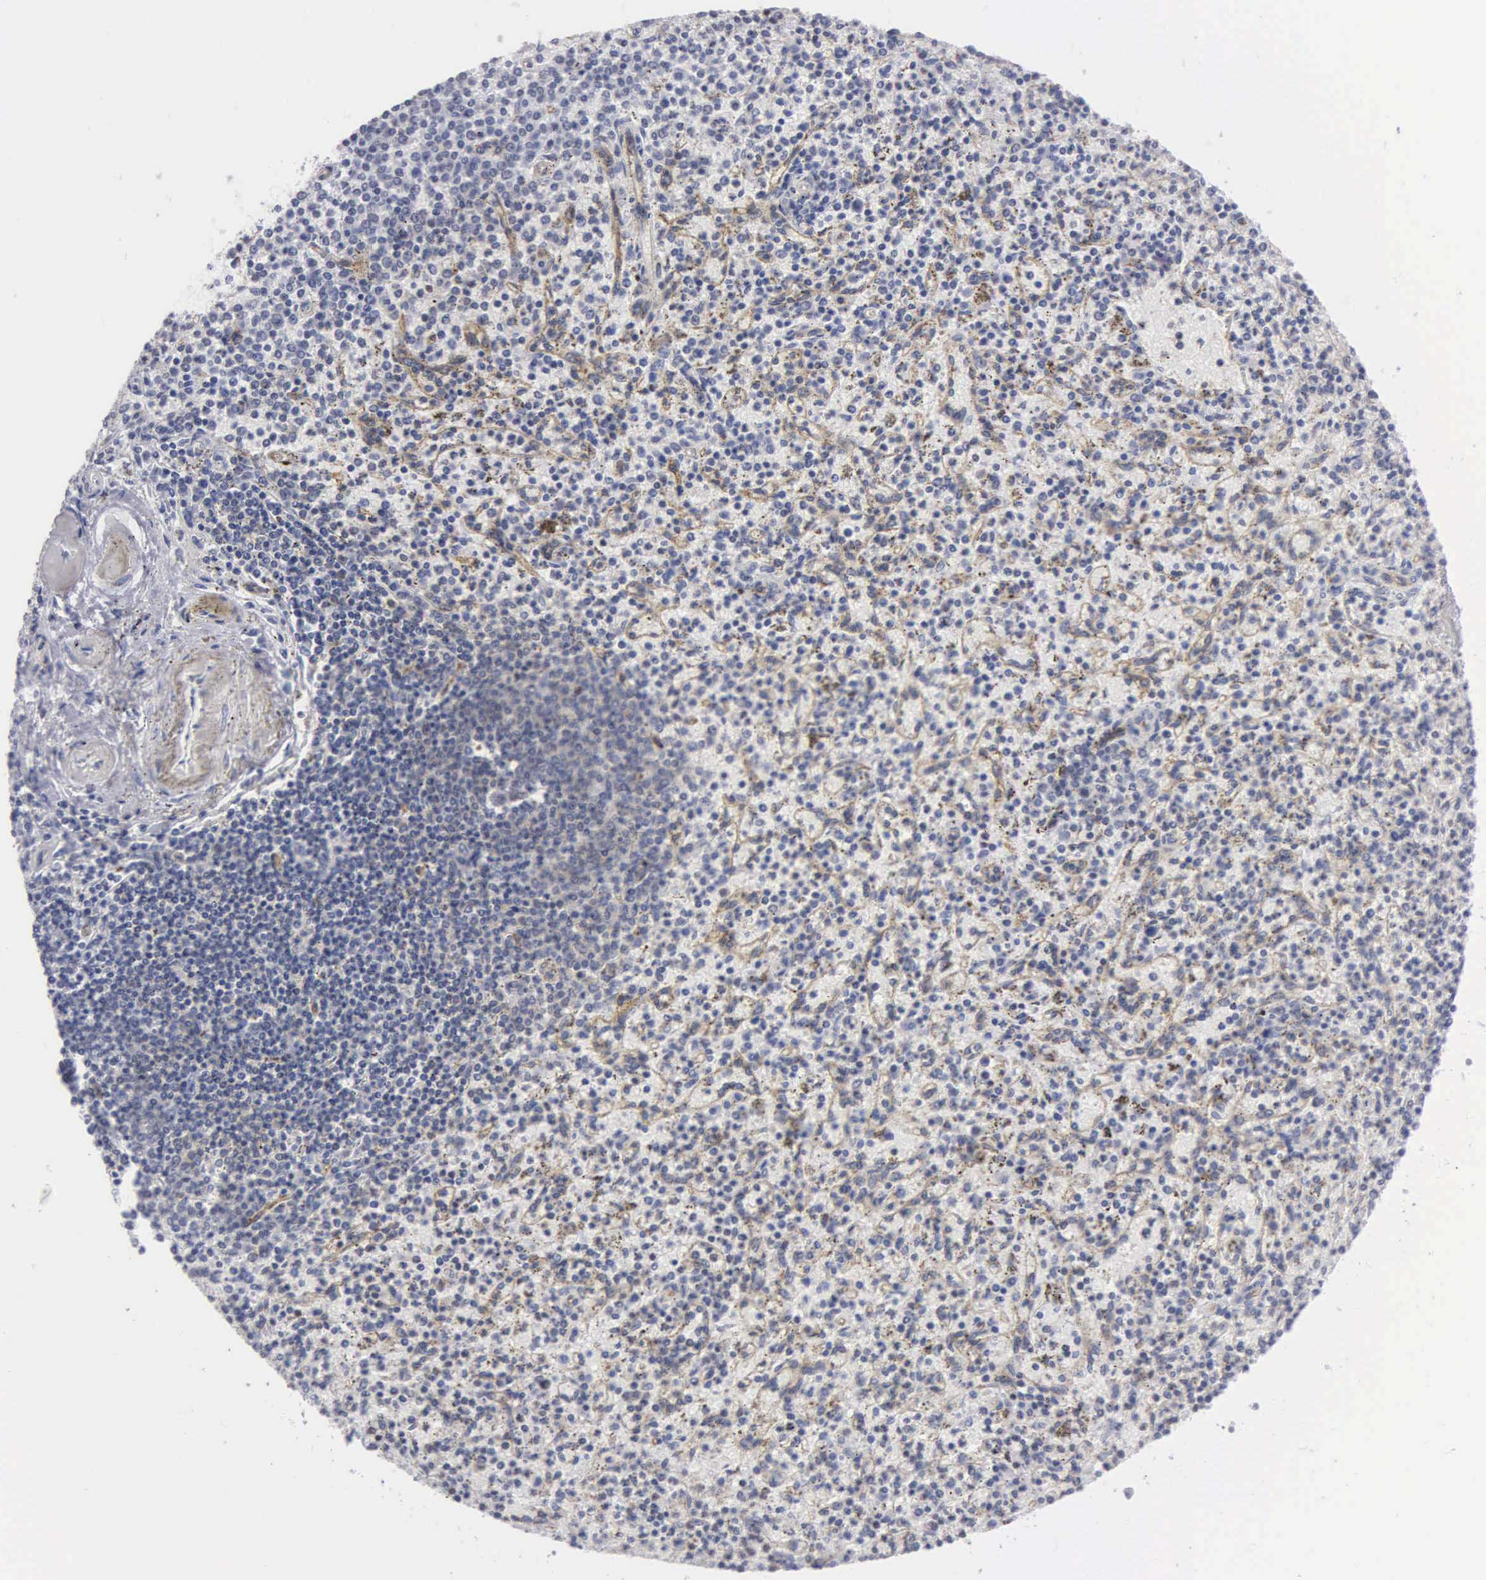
{"staining": {"intensity": "moderate", "quantity": "25%-75%", "location": "nuclear"}, "tissue": "spleen", "cell_type": "Cells in red pulp", "image_type": "normal", "snomed": [{"axis": "morphology", "description": "Normal tissue, NOS"}, {"axis": "topography", "description": "Spleen"}], "caption": "Human spleen stained for a protein (brown) exhibits moderate nuclear positive expression in approximately 25%-75% of cells in red pulp.", "gene": "CCNG1", "patient": {"sex": "male", "age": 72}}